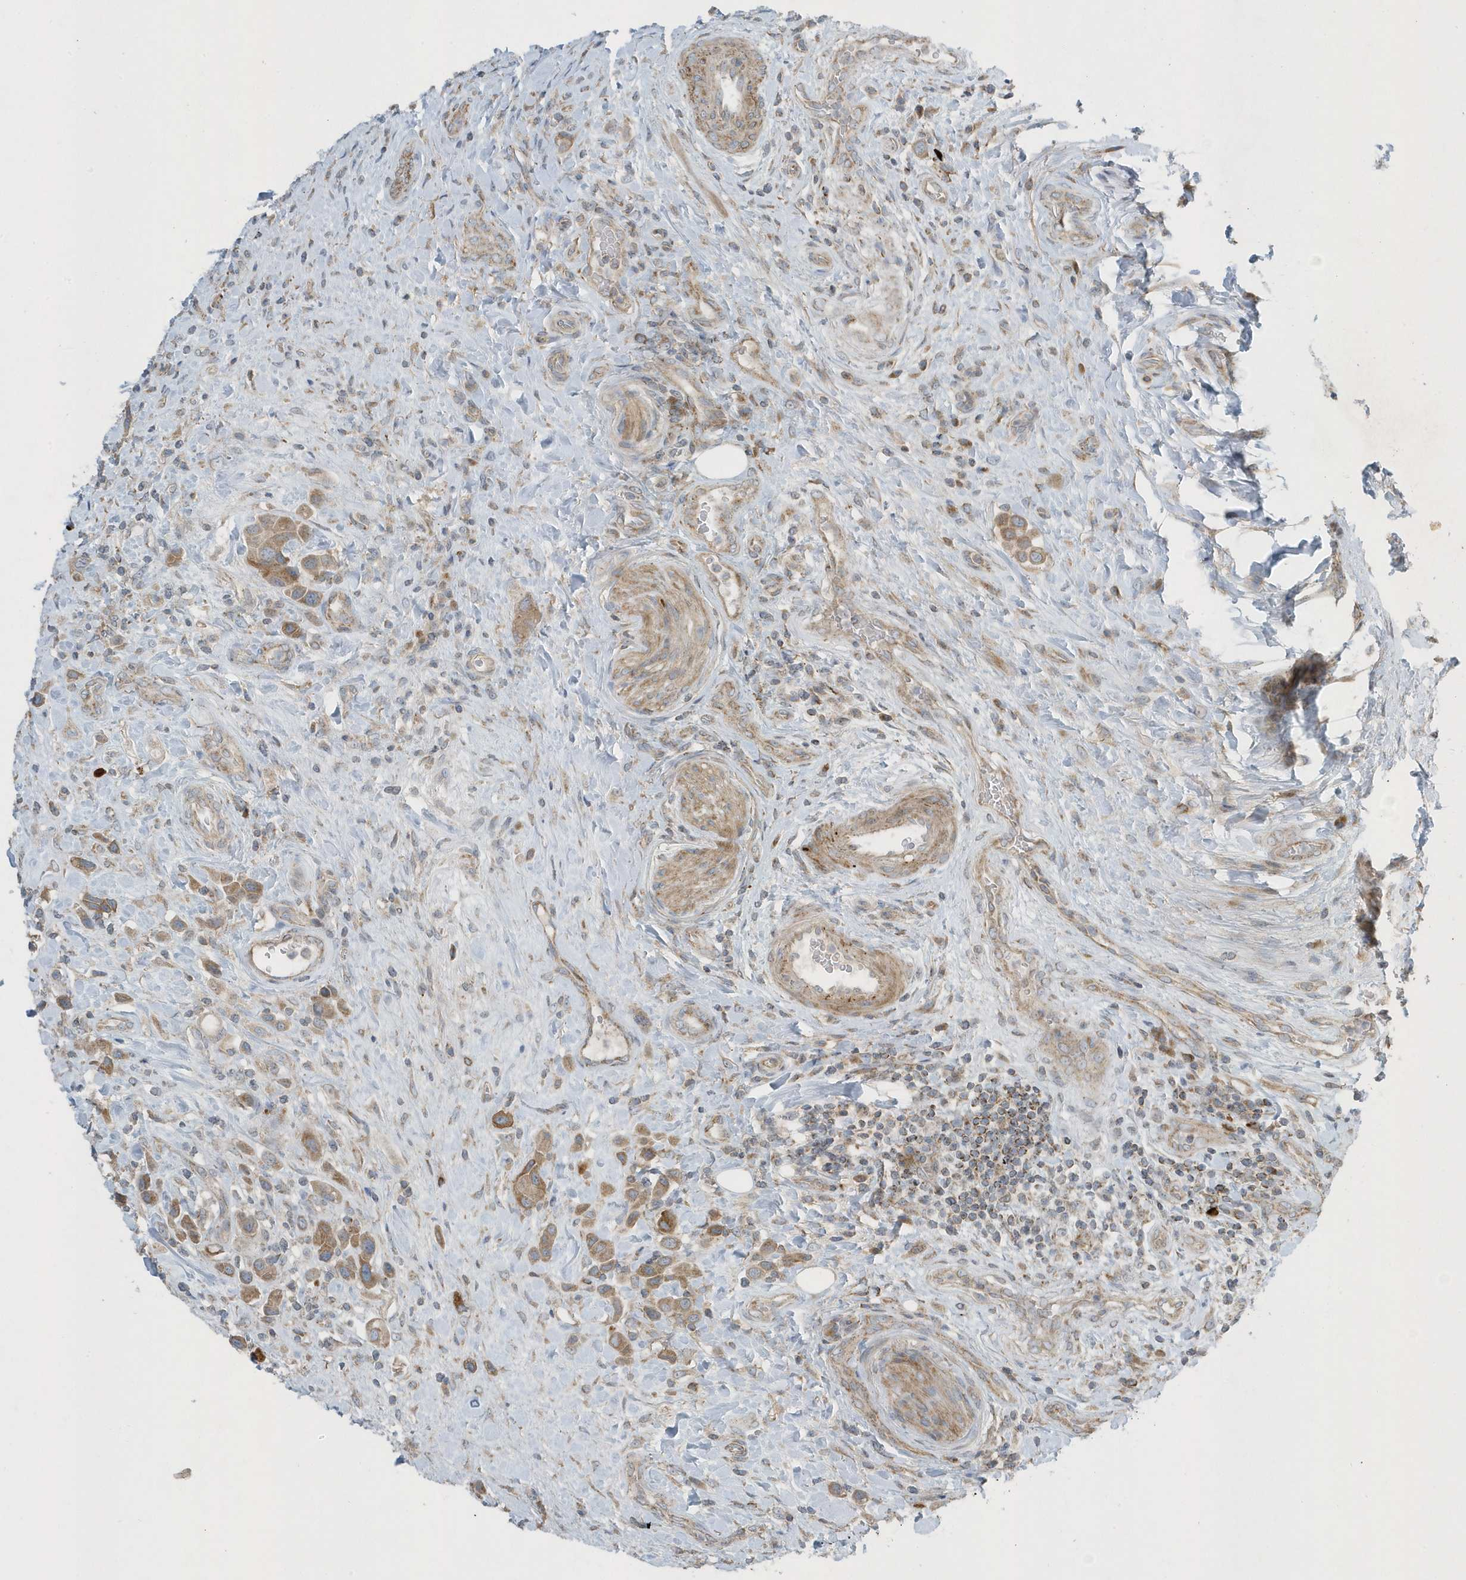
{"staining": {"intensity": "moderate", "quantity": ">75%", "location": "cytoplasmic/membranous"}, "tissue": "urothelial cancer", "cell_type": "Tumor cells", "image_type": "cancer", "snomed": [{"axis": "morphology", "description": "Urothelial carcinoma, High grade"}, {"axis": "topography", "description": "Urinary bladder"}], "caption": "Brown immunohistochemical staining in high-grade urothelial carcinoma shows moderate cytoplasmic/membranous positivity in approximately >75% of tumor cells.", "gene": "SLC38A2", "patient": {"sex": "male", "age": 50}}